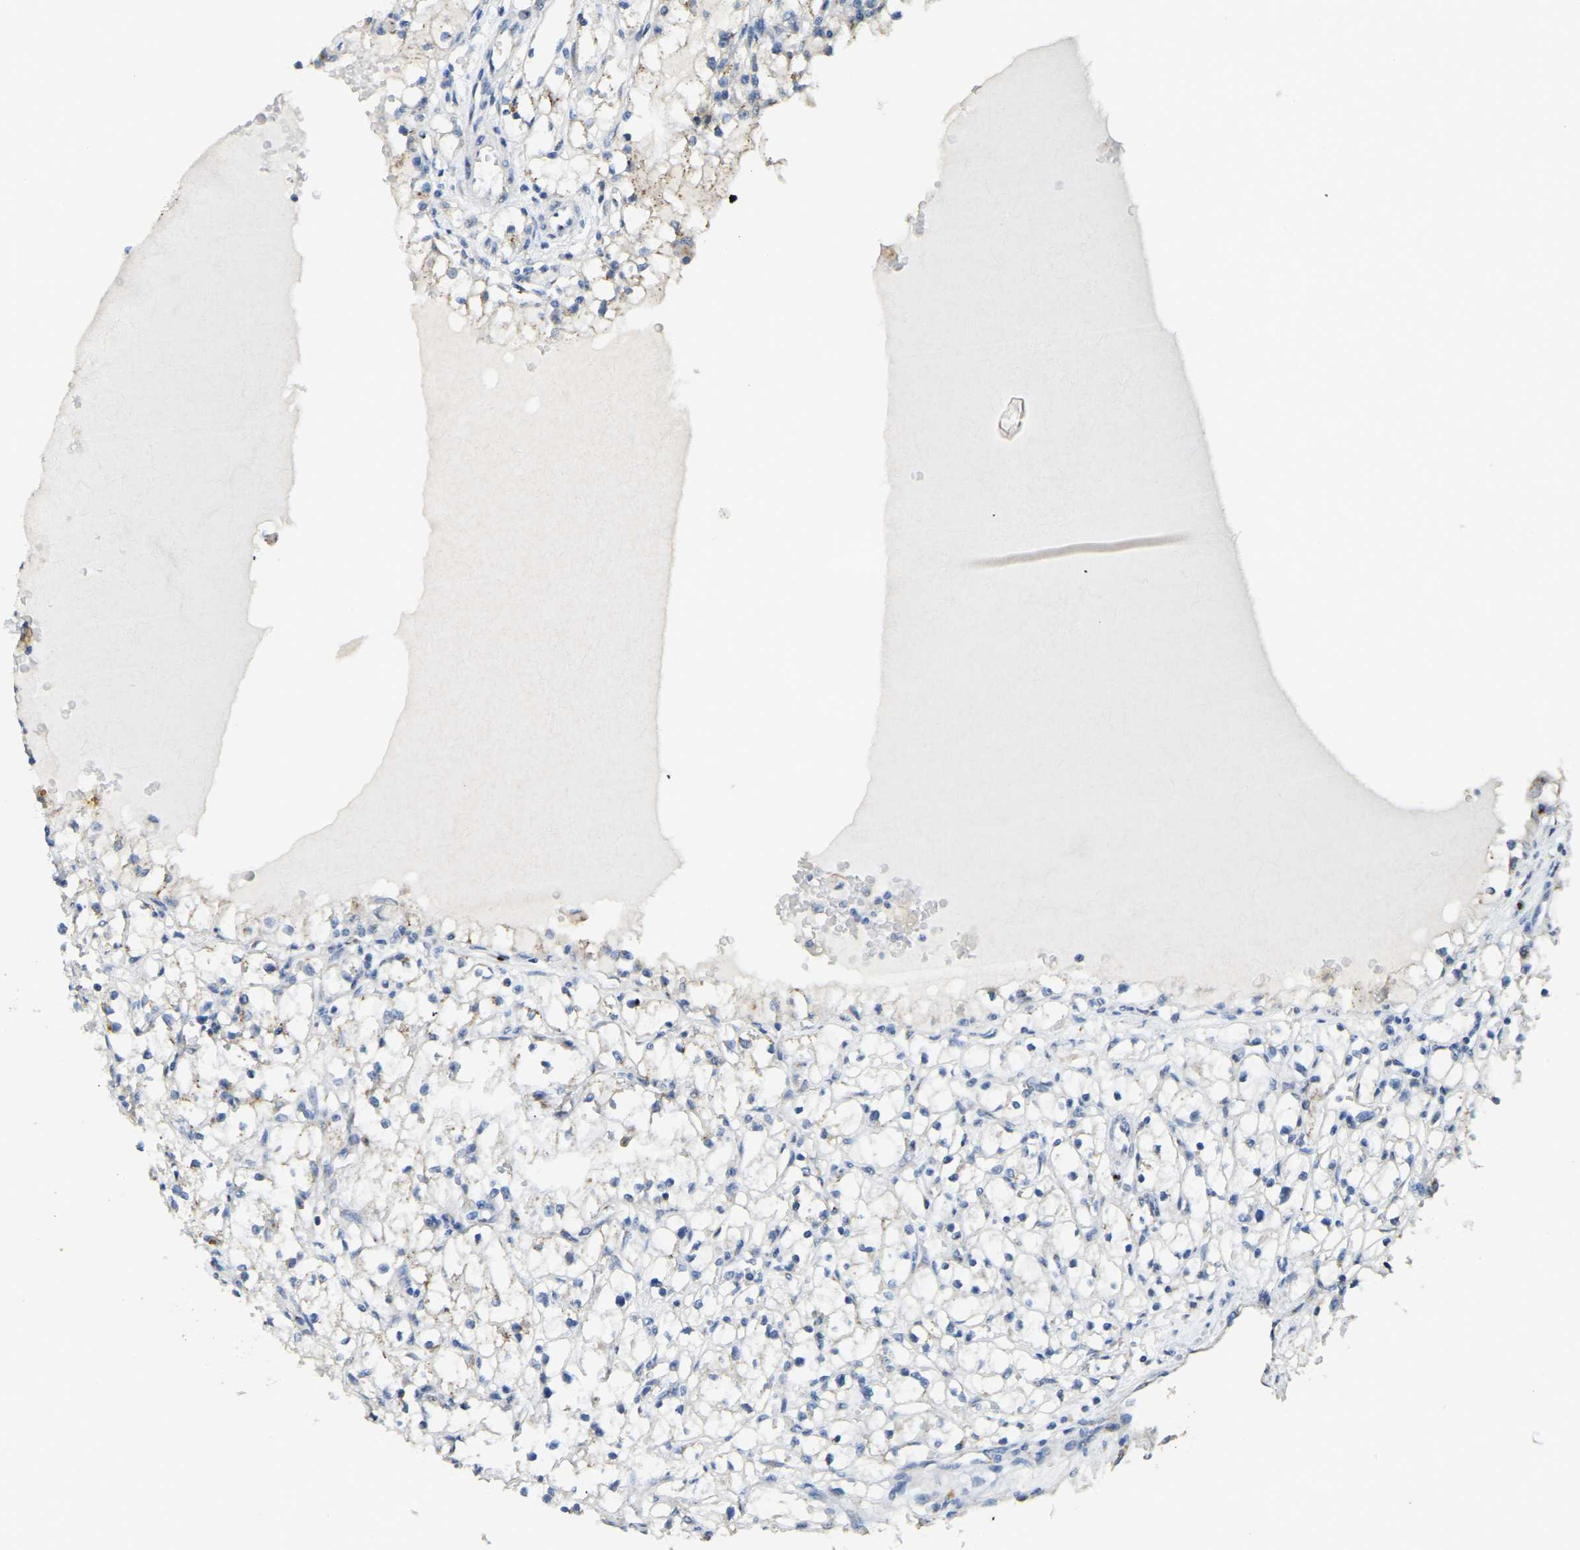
{"staining": {"intensity": "negative", "quantity": "none", "location": "none"}, "tissue": "renal cancer", "cell_type": "Tumor cells", "image_type": "cancer", "snomed": [{"axis": "morphology", "description": "Adenocarcinoma, NOS"}, {"axis": "topography", "description": "Kidney"}], "caption": "This is an immunohistochemistry (IHC) image of human renal adenocarcinoma. There is no staining in tumor cells.", "gene": "FAM174A", "patient": {"sex": "male", "age": 56}}